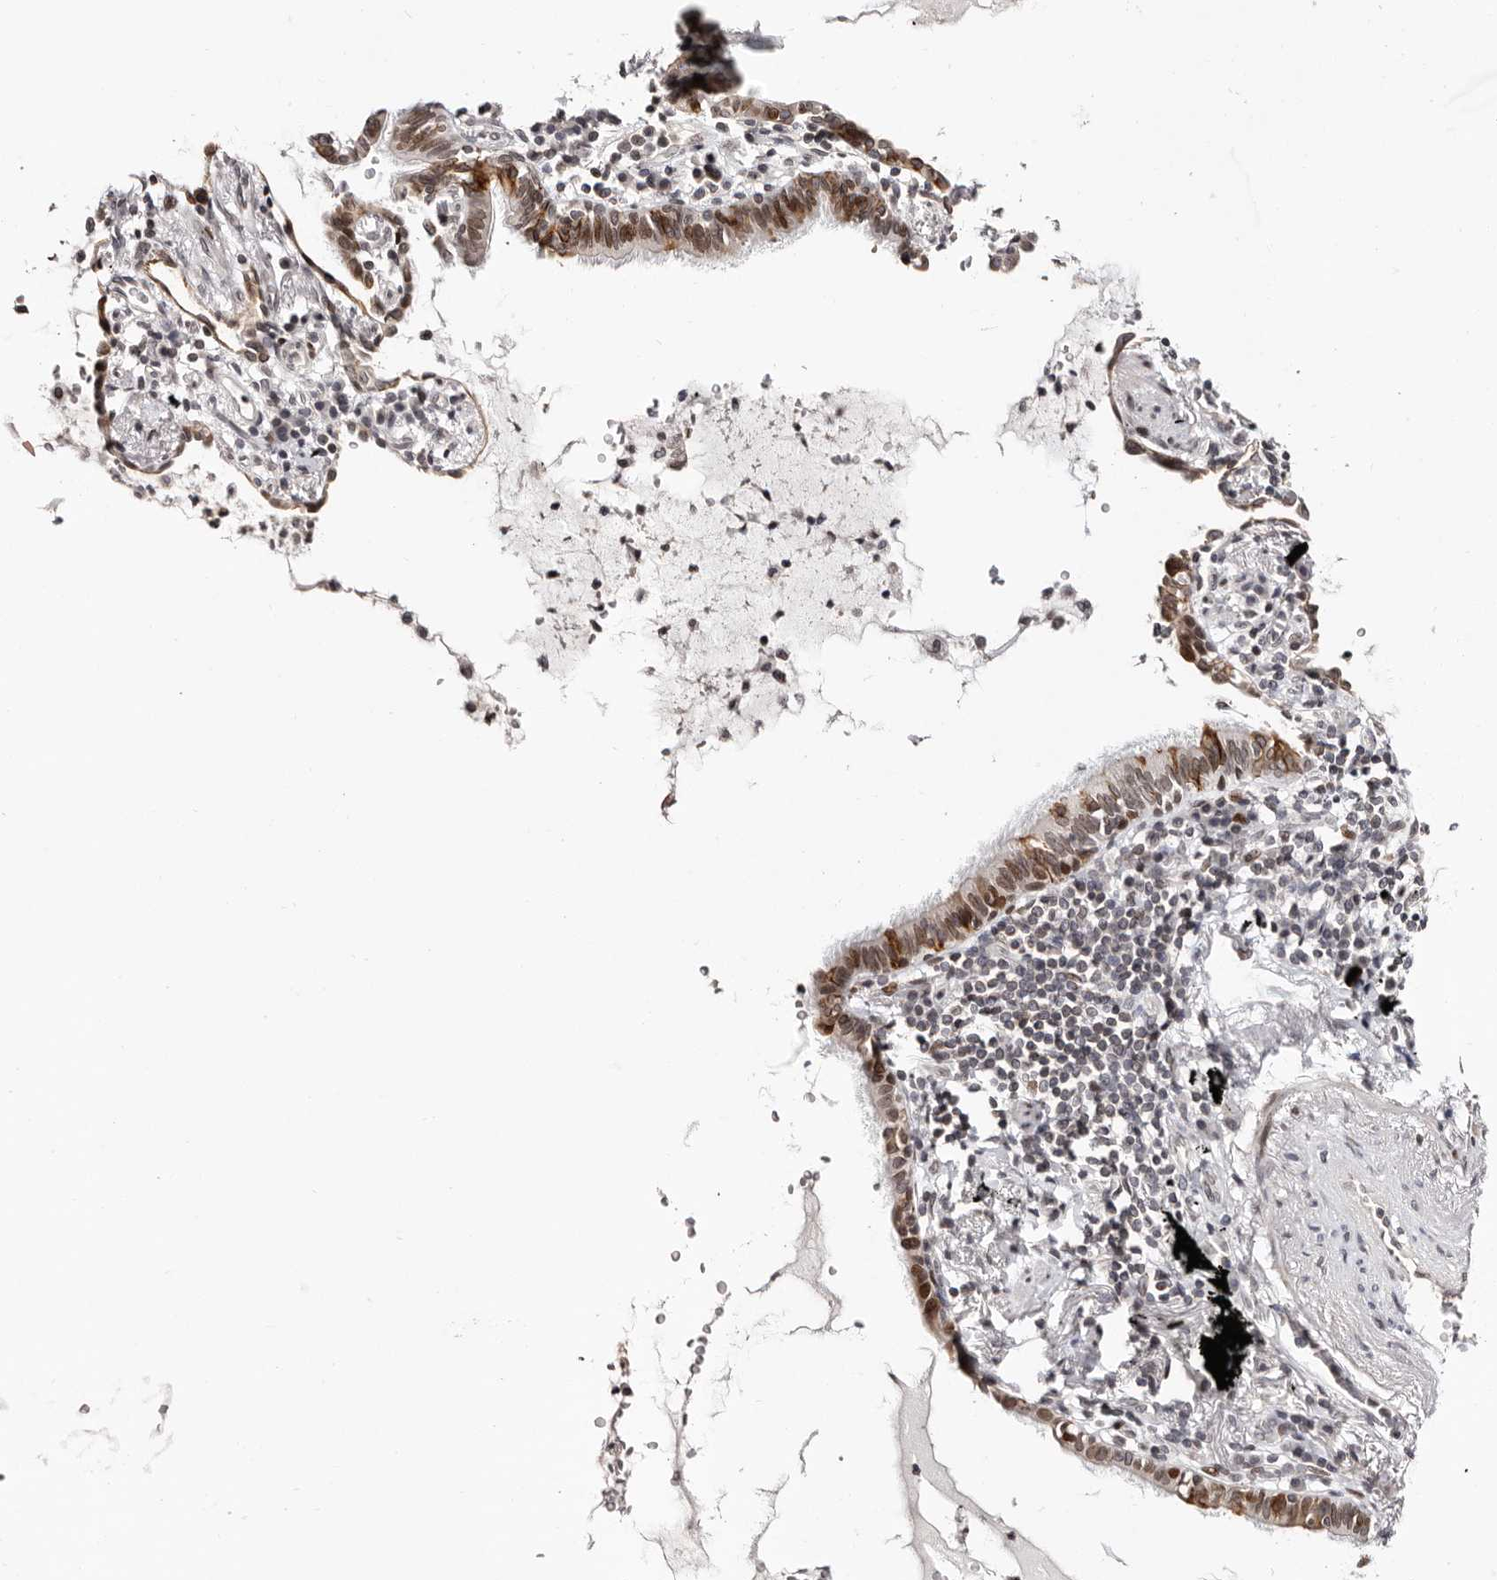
{"staining": {"intensity": "moderate", "quantity": "25%-75%", "location": "cytoplasmic/membranous,nuclear"}, "tissue": "lung cancer", "cell_type": "Tumor cells", "image_type": "cancer", "snomed": [{"axis": "morphology", "description": "Adenocarcinoma, NOS"}, {"axis": "topography", "description": "Lung"}], "caption": "There is medium levels of moderate cytoplasmic/membranous and nuclear staining in tumor cells of lung cancer, as demonstrated by immunohistochemical staining (brown color).", "gene": "NUP153", "patient": {"sex": "female", "age": 70}}